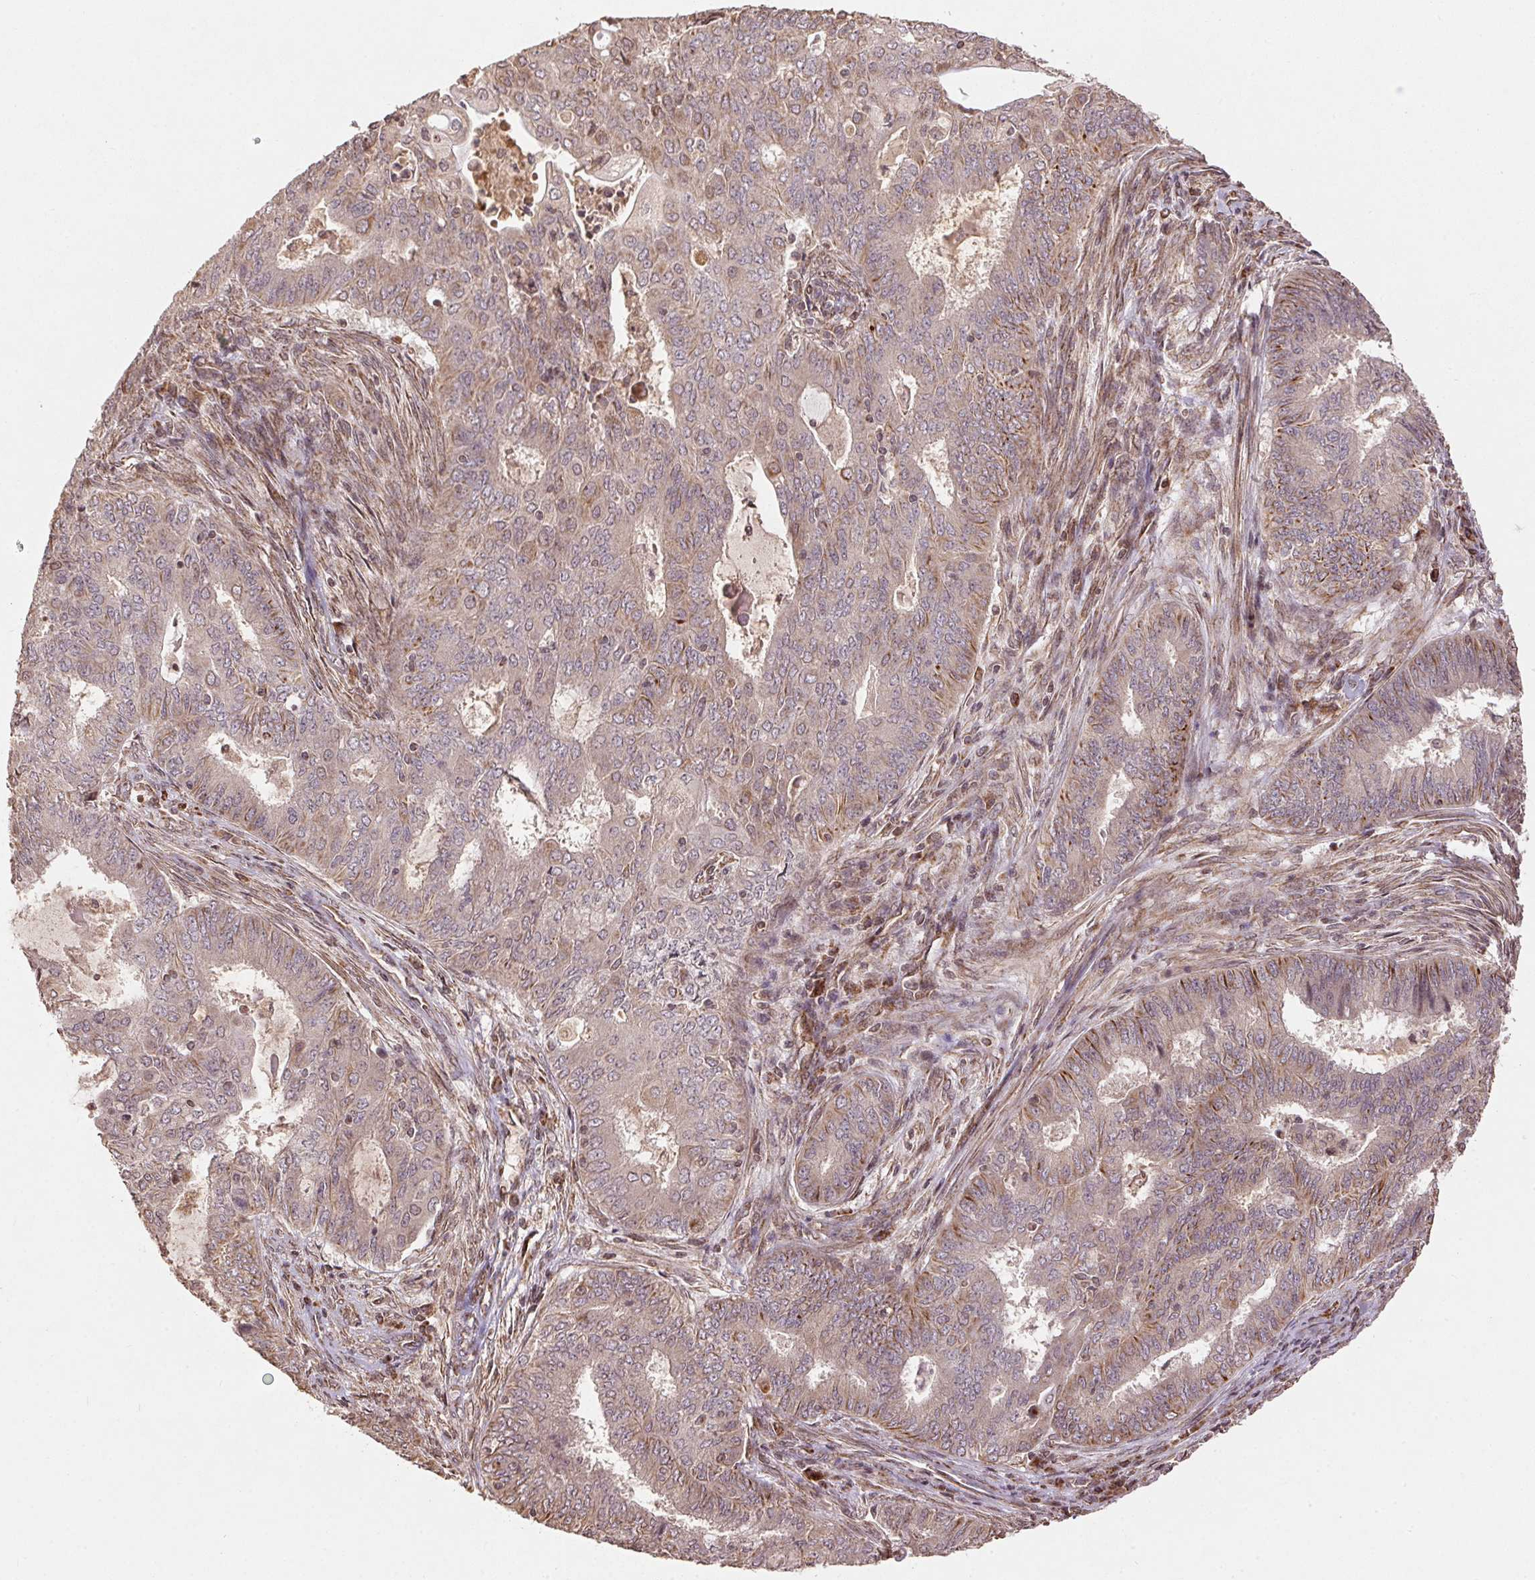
{"staining": {"intensity": "weak", "quantity": "<25%", "location": "cytoplasmic/membranous"}, "tissue": "endometrial cancer", "cell_type": "Tumor cells", "image_type": "cancer", "snomed": [{"axis": "morphology", "description": "Adenocarcinoma, NOS"}, {"axis": "topography", "description": "Endometrium"}], "caption": "Immunohistochemical staining of human adenocarcinoma (endometrial) demonstrates no significant staining in tumor cells. (DAB (3,3'-diaminobenzidine) immunohistochemistry (IHC) with hematoxylin counter stain).", "gene": "SPRED2", "patient": {"sex": "female", "age": 62}}